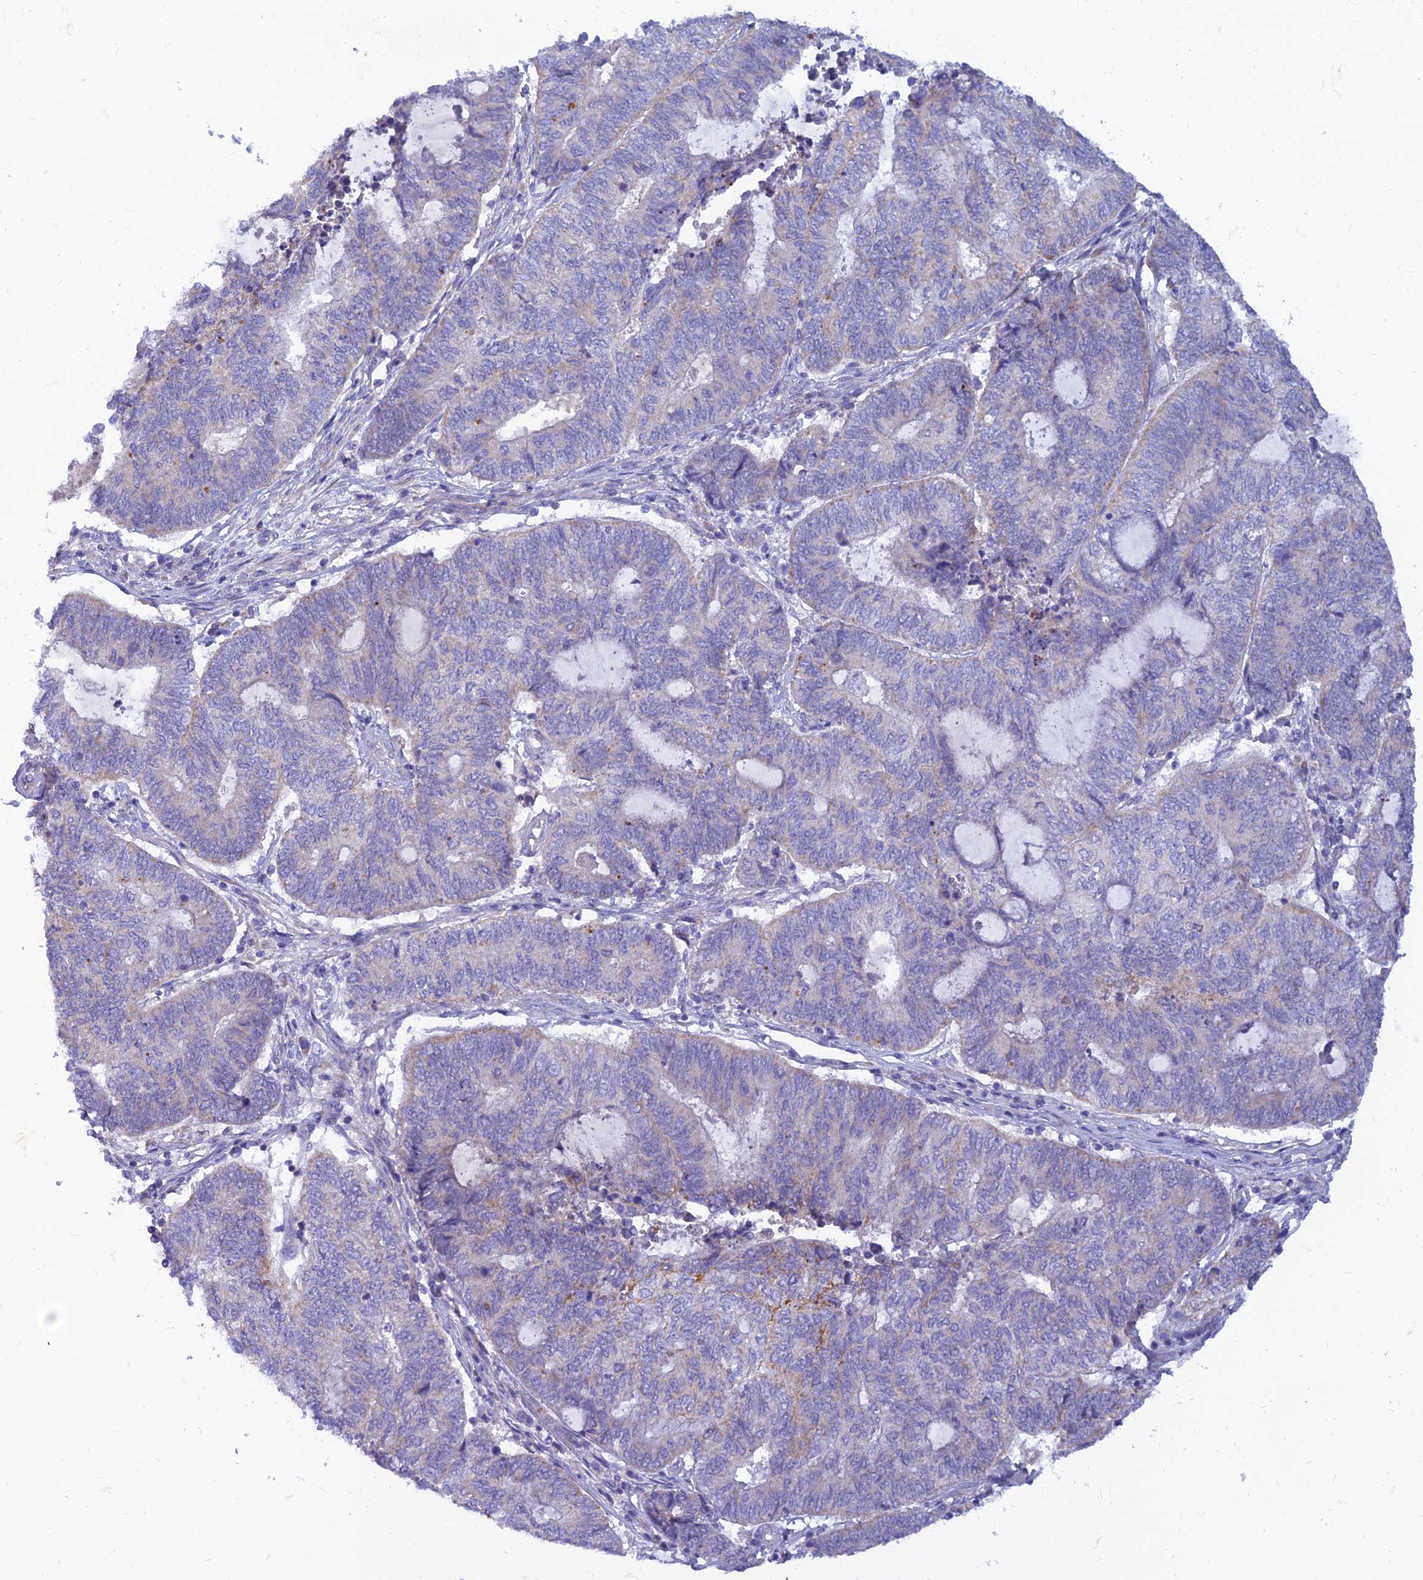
{"staining": {"intensity": "negative", "quantity": "none", "location": "none"}, "tissue": "endometrial cancer", "cell_type": "Tumor cells", "image_type": "cancer", "snomed": [{"axis": "morphology", "description": "Adenocarcinoma, NOS"}, {"axis": "topography", "description": "Uterus"}, {"axis": "topography", "description": "Endometrium"}], "caption": "IHC image of endometrial cancer stained for a protein (brown), which shows no expression in tumor cells.", "gene": "TMEM30B", "patient": {"sex": "female", "age": 70}}